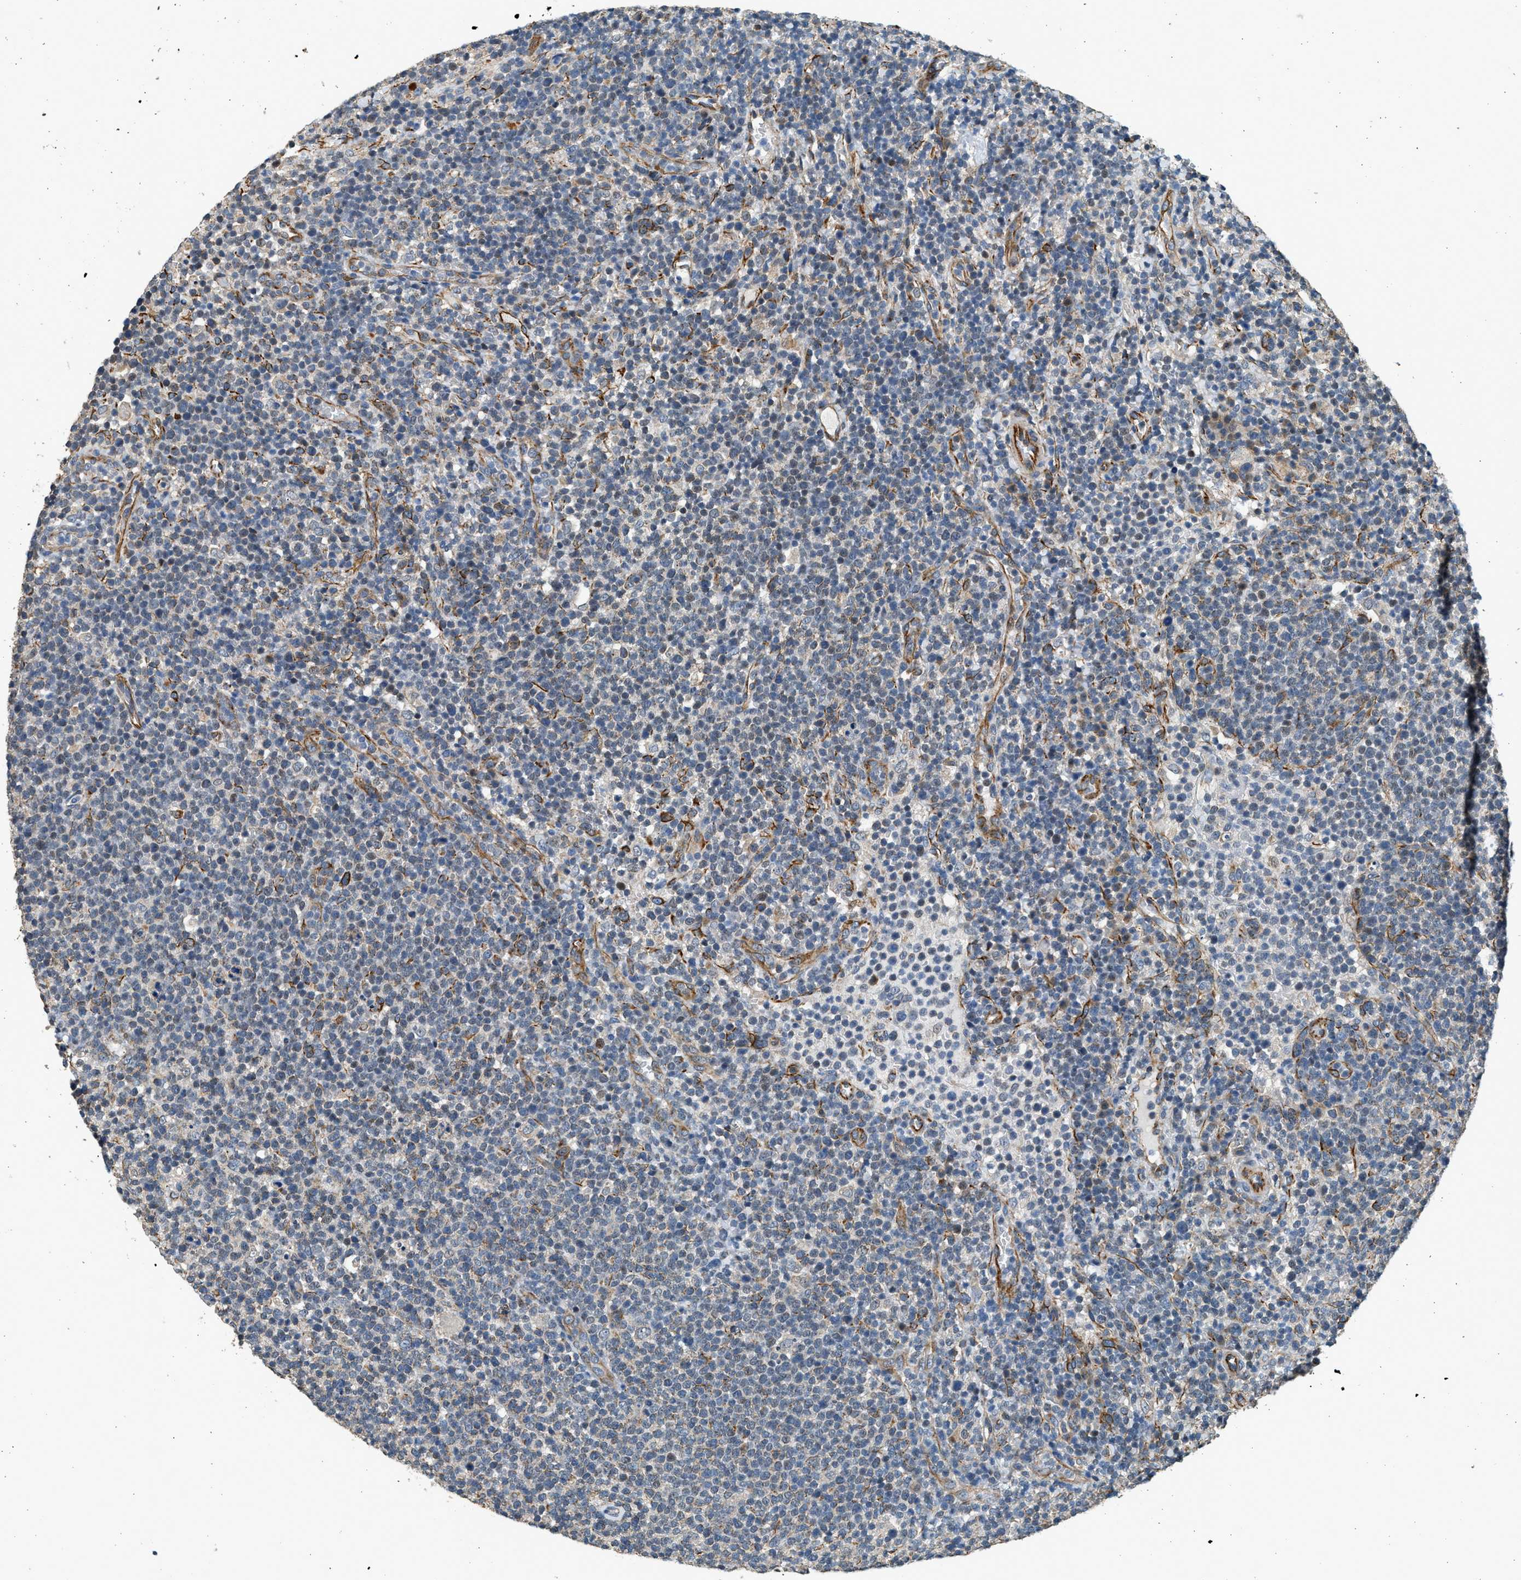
{"staining": {"intensity": "weak", "quantity": "<25%", "location": "nuclear"}, "tissue": "lymphoma", "cell_type": "Tumor cells", "image_type": "cancer", "snomed": [{"axis": "morphology", "description": "Malignant lymphoma, non-Hodgkin's type, High grade"}, {"axis": "topography", "description": "Lymph node"}], "caption": "DAB (3,3'-diaminobenzidine) immunohistochemical staining of lymphoma reveals no significant positivity in tumor cells.", "gene": "PCLO", "patient": {"sex": "male", "age": 61}}